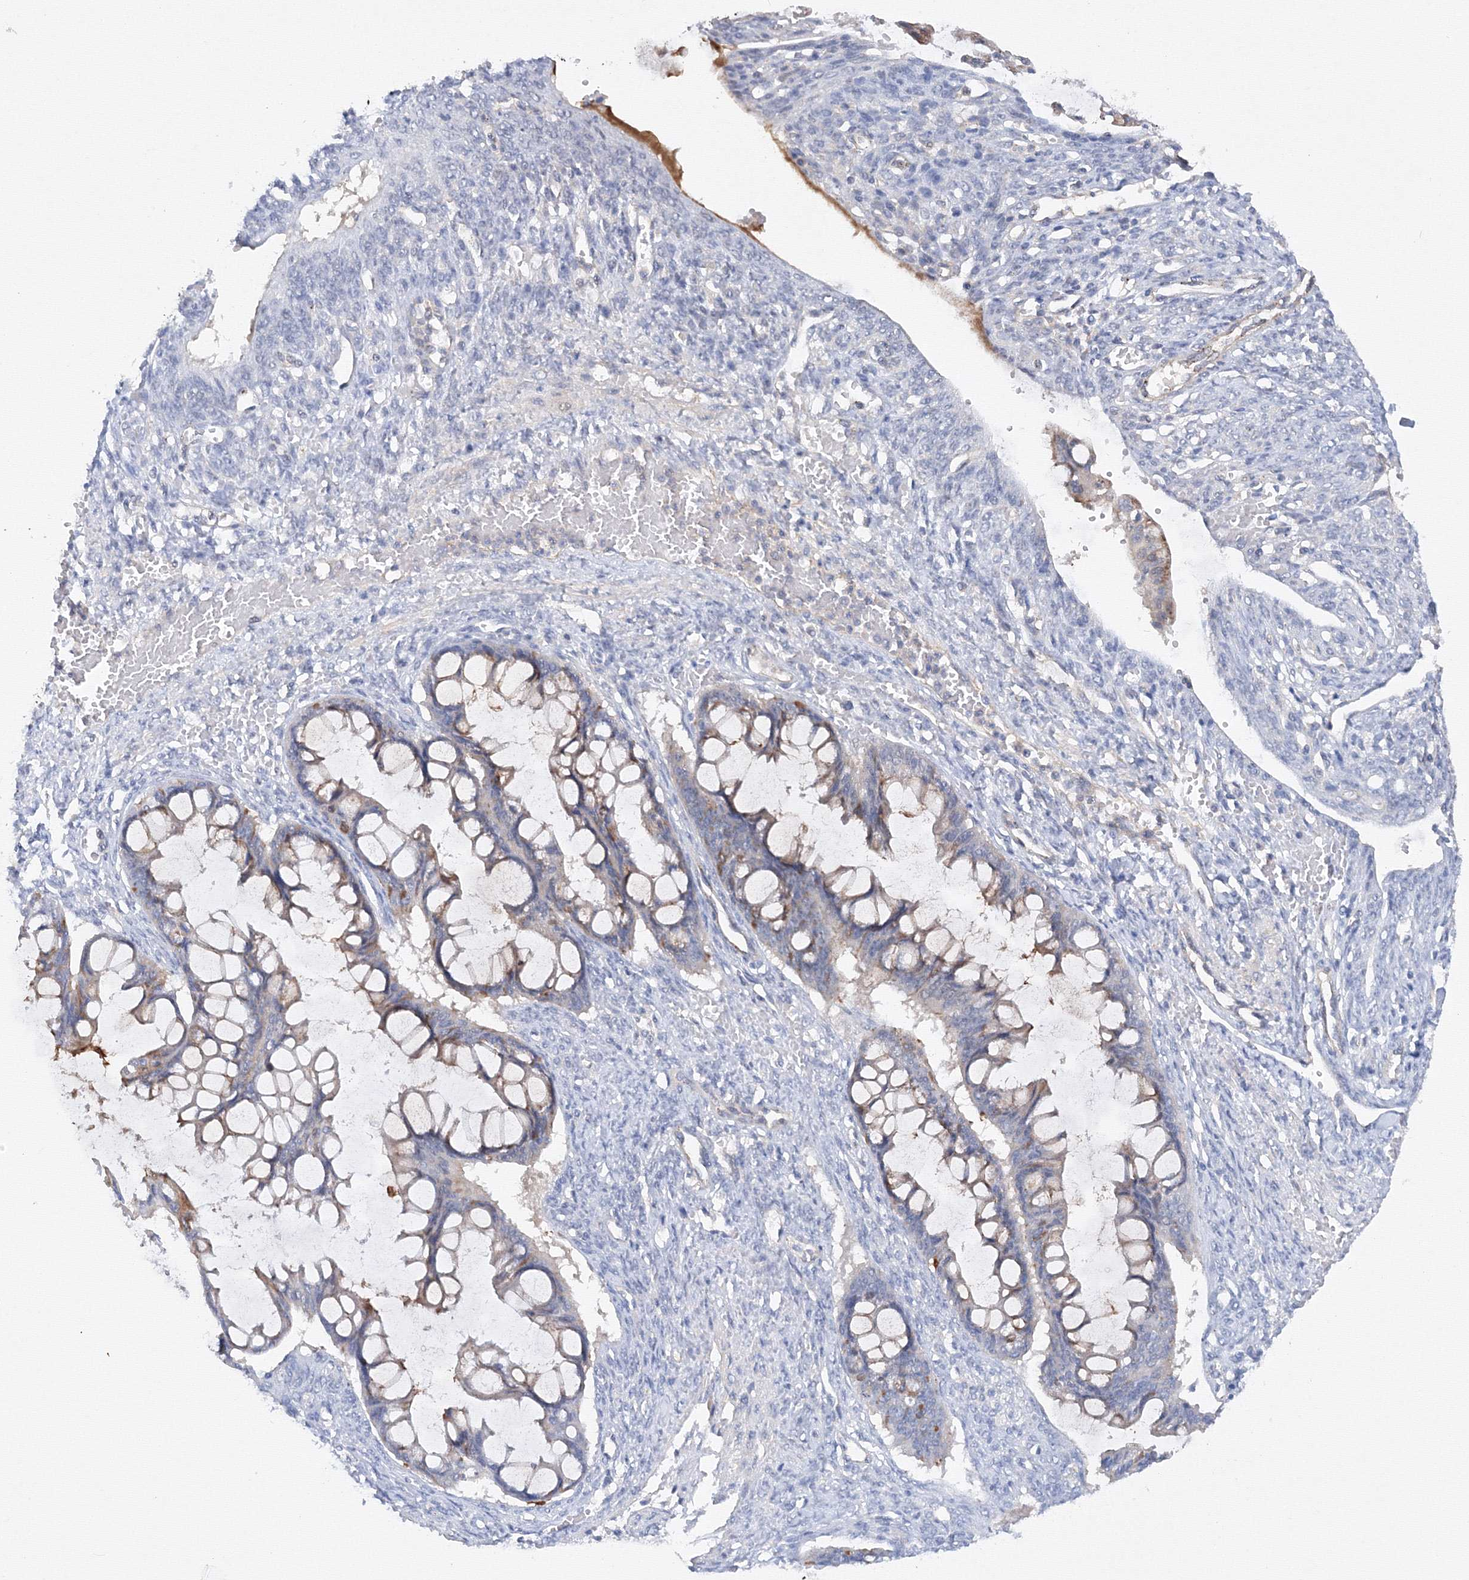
{"staining": {"intensity": "weak", "quantity": "<25%", "location": "cytoplasmic/membranous"}, "tissue": "ovarian cancer", "cell_type": "Tumor cells", "image_type": "cancer", "snomed": [{"axis": "morphology", "description": "Cystadenocarcinoma, mucinous, NOS"}, {"axis": "topography", "description": "Ovary"}], "caption": "Immunohistochemical staining of ovarian cancer (mucinous cystadenocarcinoma) exhibits no significant expression in tumor cells.", "gene": "DCTD", "patient": {"sex": "female", "age": 73}}